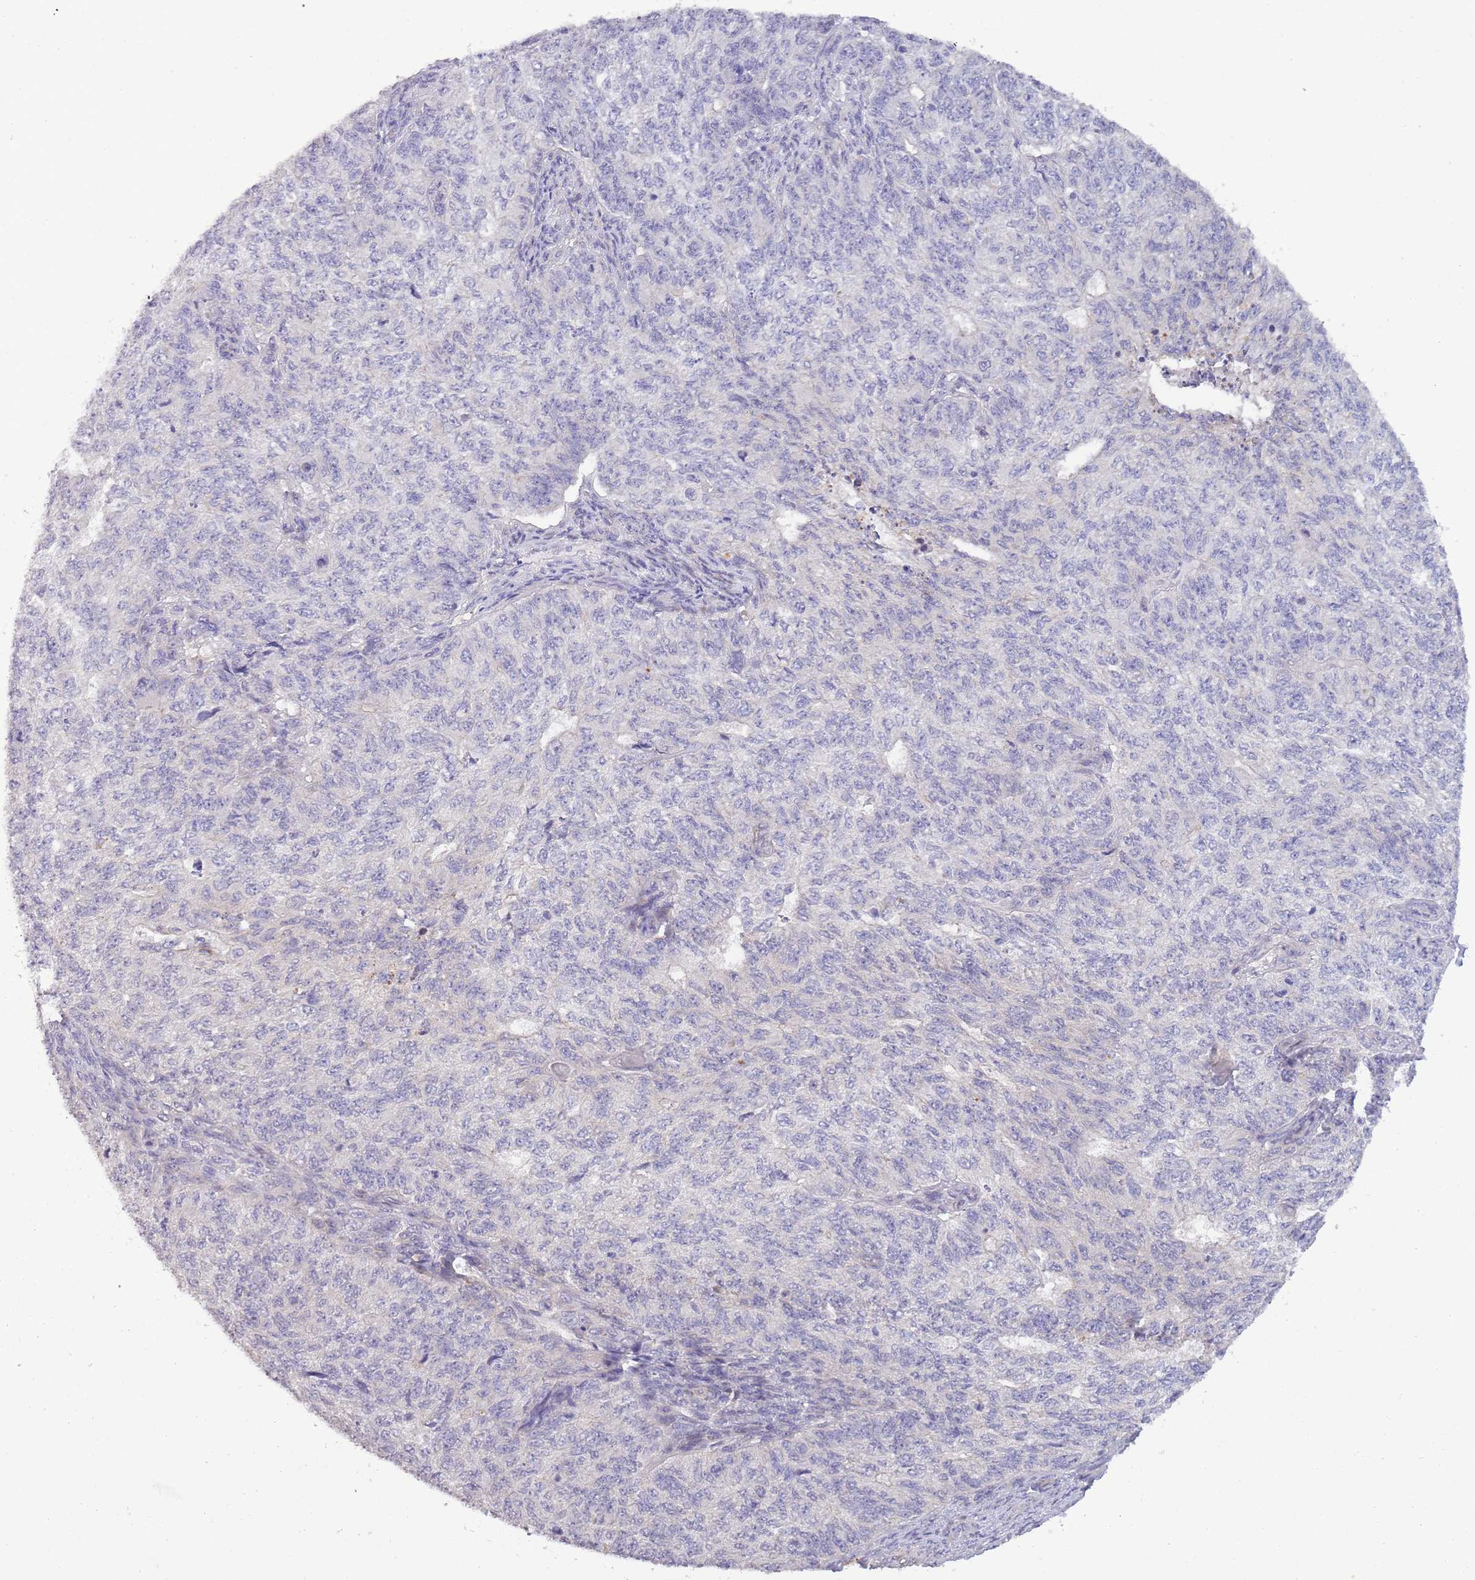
{"staining": {"intensity": "negative", "quantity": "none", "location": "none"}, "tissue": "endometrial cancer", "cell_type": "Tumor cells", "image_type": "cancer", "snomed": [{"axis": "morphology", "description": "Adenocarcinoma, NOS"}, {"axis": "topography", "description": "Endometrium"}], "caption": "A high-resolution photomicrograph shows IHC staining of endometrial cancer, which reveals no significant positivity in tumor cells.", "gene": "ZNF658", "patient": {"sex": "female", "age": 32}}